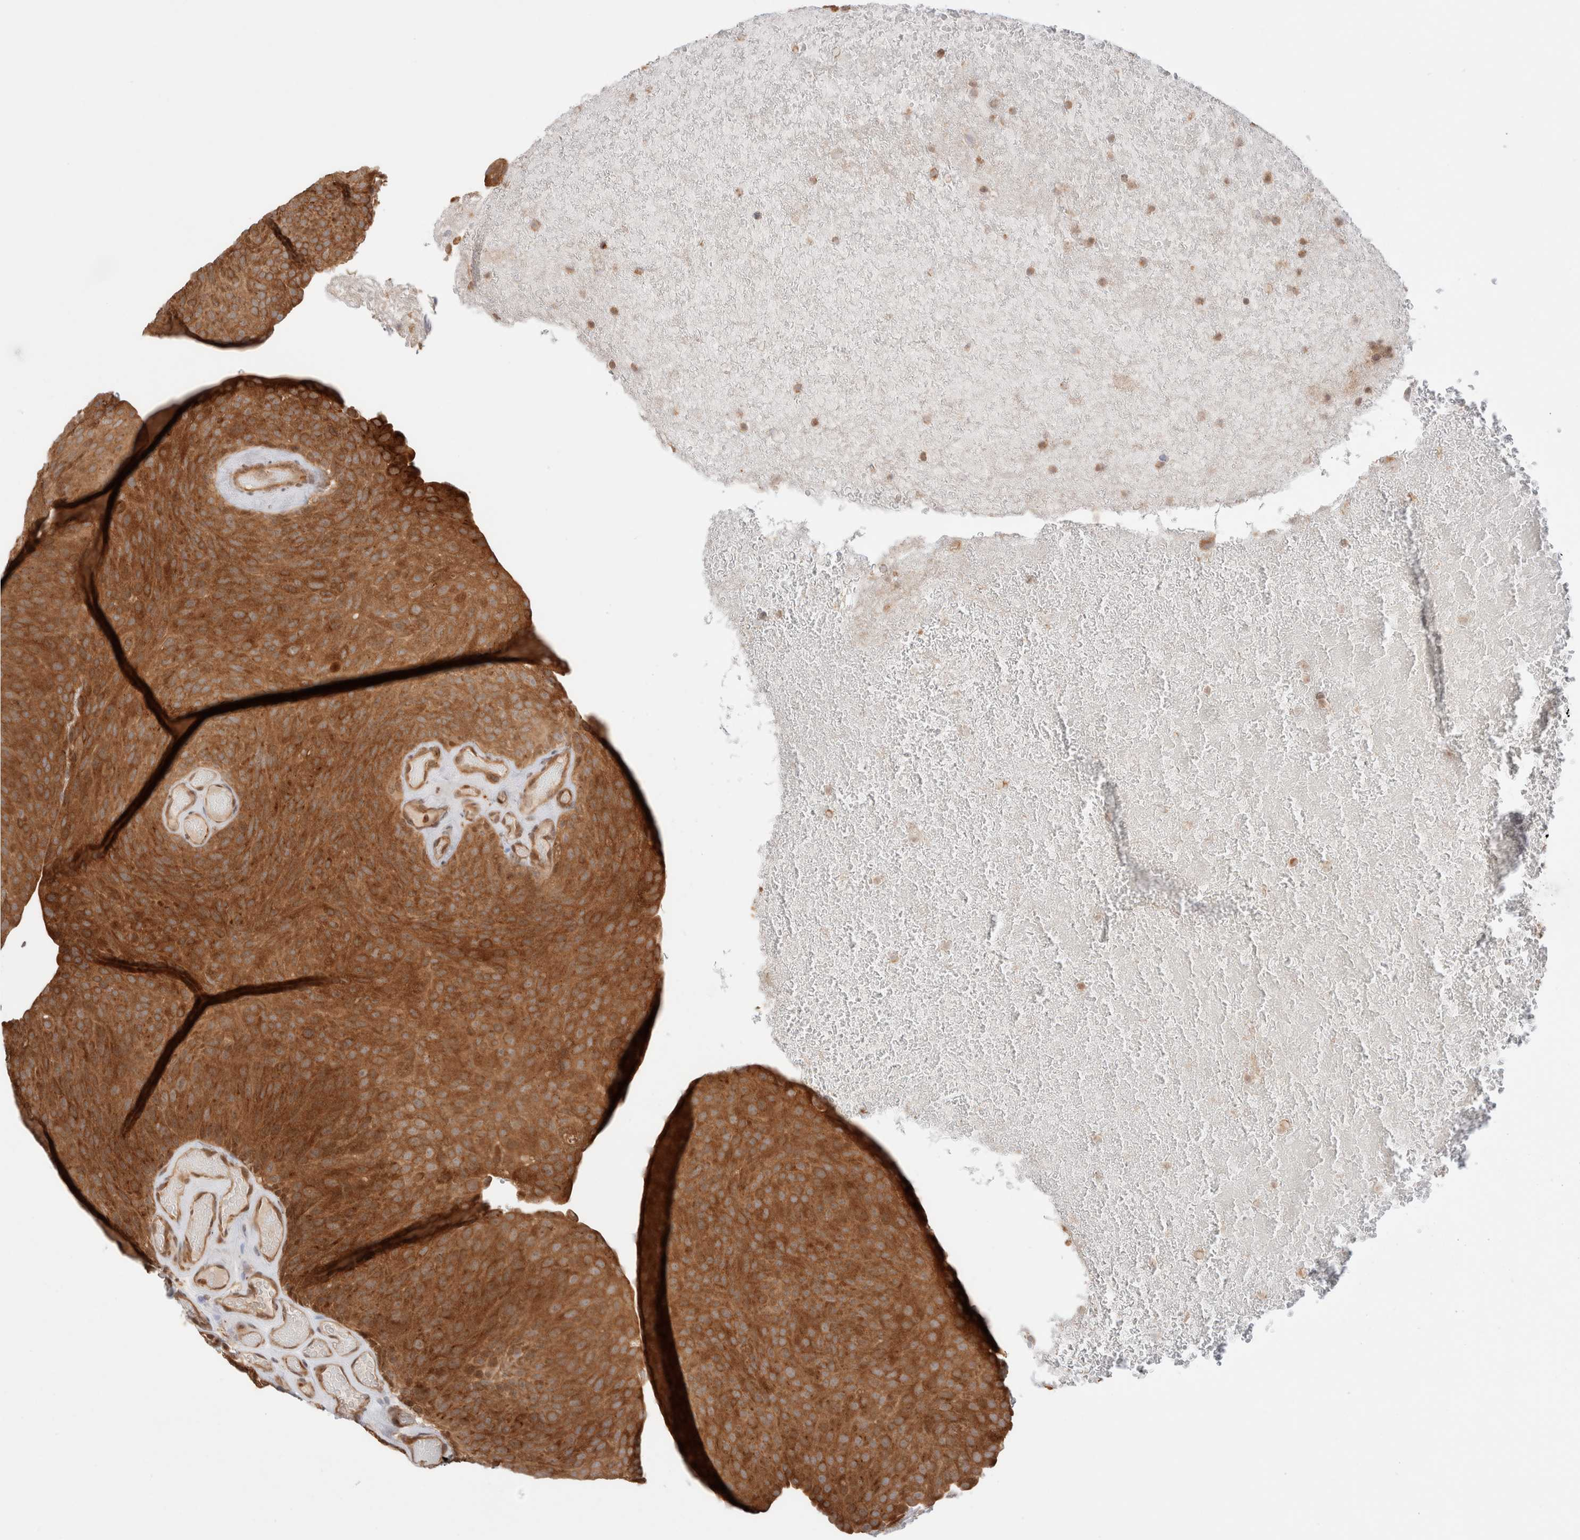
{"staining": {"intensity": "strong", "quantity": ">75%", "location": "cytoplasmic/membranous"}, "tissue": "urothelial cancer", "cell_type": "Tumor cells", "image_type": "cancer", "snomed": [{"axis": "morphology", "description": "Urothelial carcinoma, Low grade"}, {"axis": "topography", "description": "Urinary bladder"}], "caption": "Immunohistochemistry (DAB) staining of urothelial cancer reveals strong cytoplasmic/membranous protein staining in about >75% of tumor cells. The staining was performed using DAB to visualize the protein expression in brown, while the nuclei were stained in blue with hematoxylin (Magnification: 20x).", "gene": "XKR4", "patient": {"sex": "male", "age": 78}}